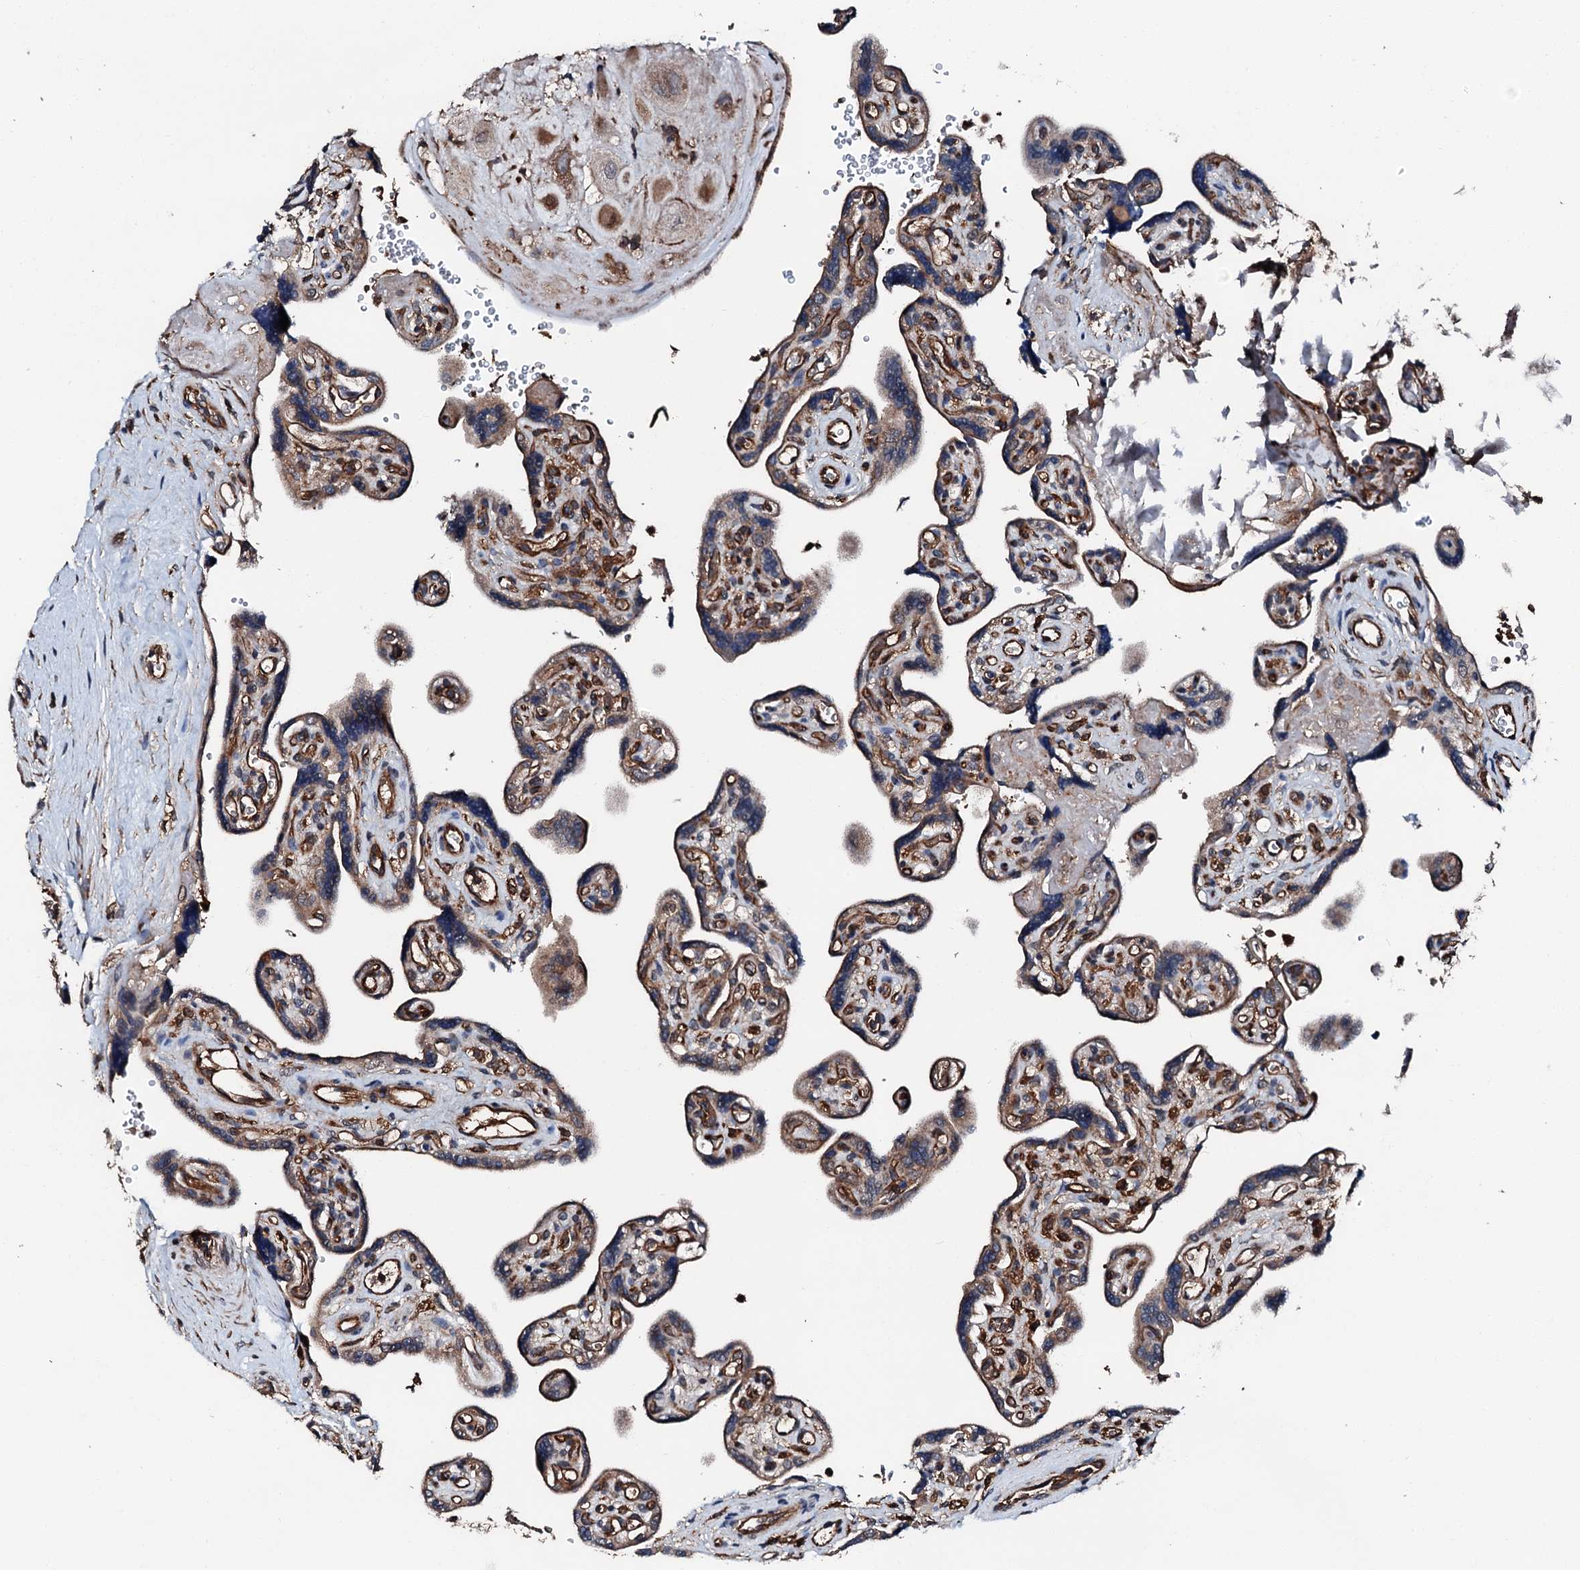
{"staining": {"intensity": "moderate", "quantity": ">75%", "location": "cytoplasmic/membranous"}, "tissue": "placenta", "cell_type": "Decidual cells", "image_type": "normal", "snomed": [{"axis": "morphology", "description": "Normal tissue, NOS"}, {"axis": "topography", "description": "Placenta"}], "caption": "Benign placenta reveals moderate cytoplasmic/membranous positivity in about >75% of decidual cells, visualized by immunohistochemistry.", "gene": "FGD4", "patient": {"sex": "female", "age": 39}}